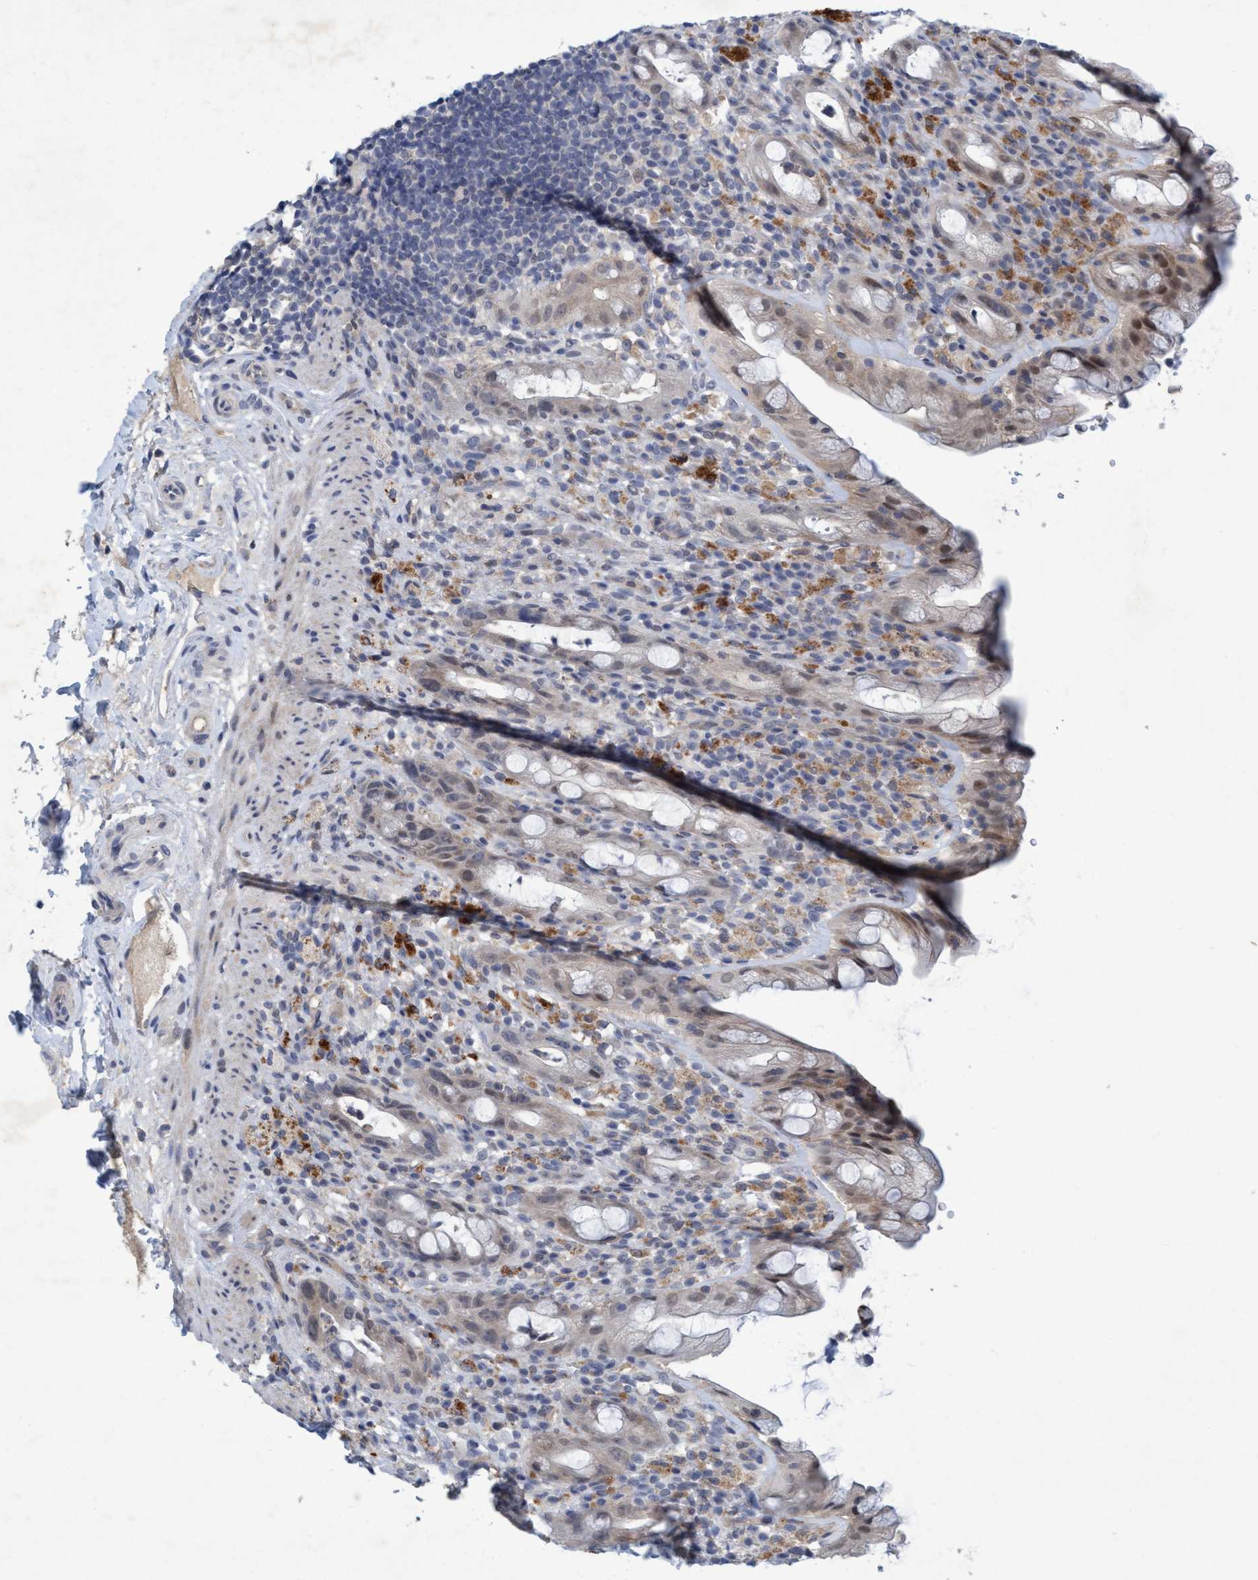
{"staining": {"intensity": "weak", "quantity": "<25%", "location": "cytoplasmic/membranous"}, "tissue": "rectum", "cell_type": "Glandular cells", "image_type": "normal", "snomed": [{"axis": "morphology", "description": "Normal tissue, NOS"}, {"axis": "topography", "description": "Rectum"}], "caption": "Immunohistochemistry (IHC) photomicrograph of normal human rectum stained for a protein (brown), which shows no expression in glandular cells. (Immunohistochemistry (IHC), brightfield microscopy, high magnification).", "gene": "RNF208", "patient": {"sex": "male", "age": 44}}